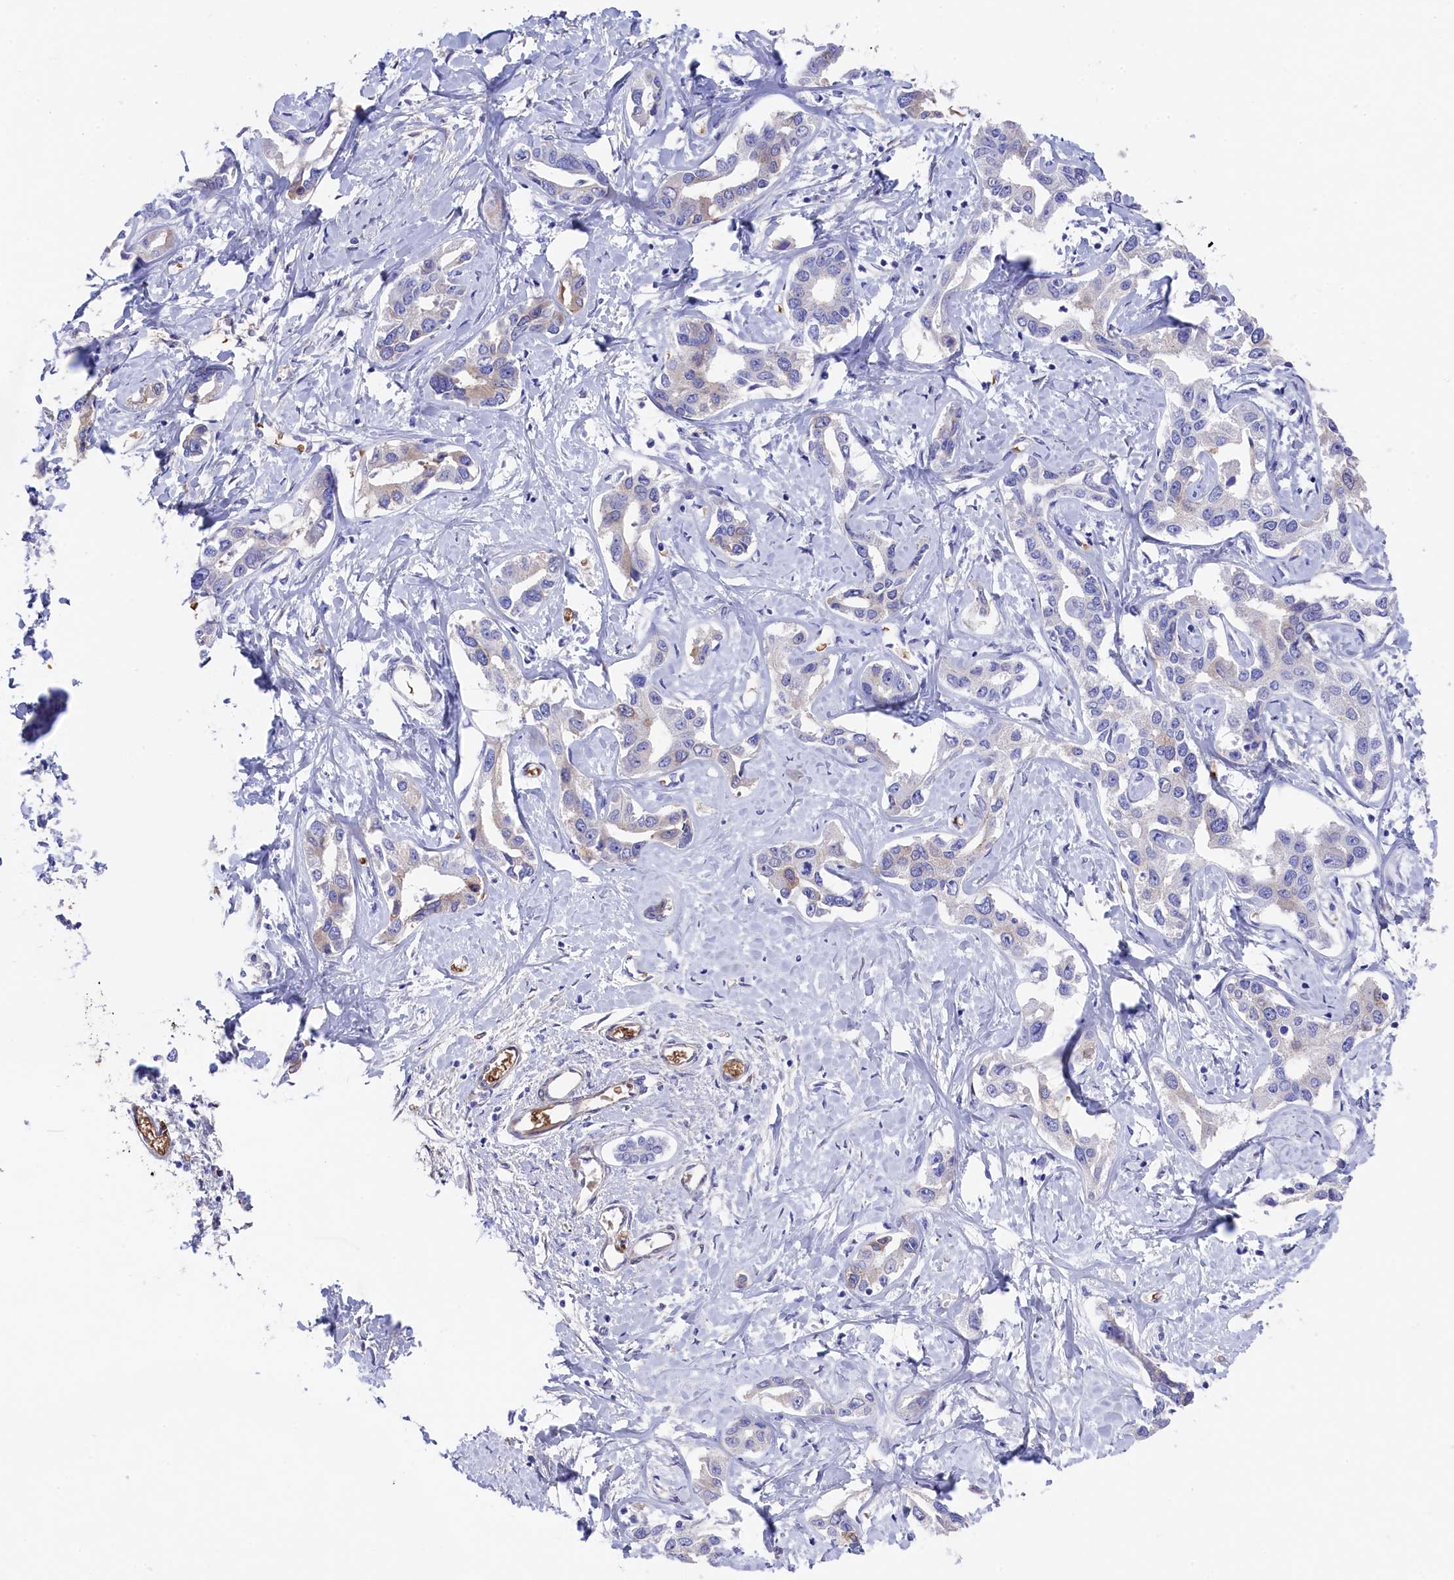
{"staining": {"intensity": "weak", "quantity": "<25%", "location": "cytoplasmic/membranous"}, "tissue": "liver cancer", "cell_type": "Tumor cells", "image_type": "cancer", "snomed": [{"axis": "morphology", "description": "Cholangiocarcinoma"}, {"axis": "topography", "description": "Liver"}], "caption": "Cholangiocarcinoma (liver) was stained to show a protein in brown. There is no significant expression in tumor cells.", "gene": "LHFPL4", "patient": {"sex": "male", "age": 59}}